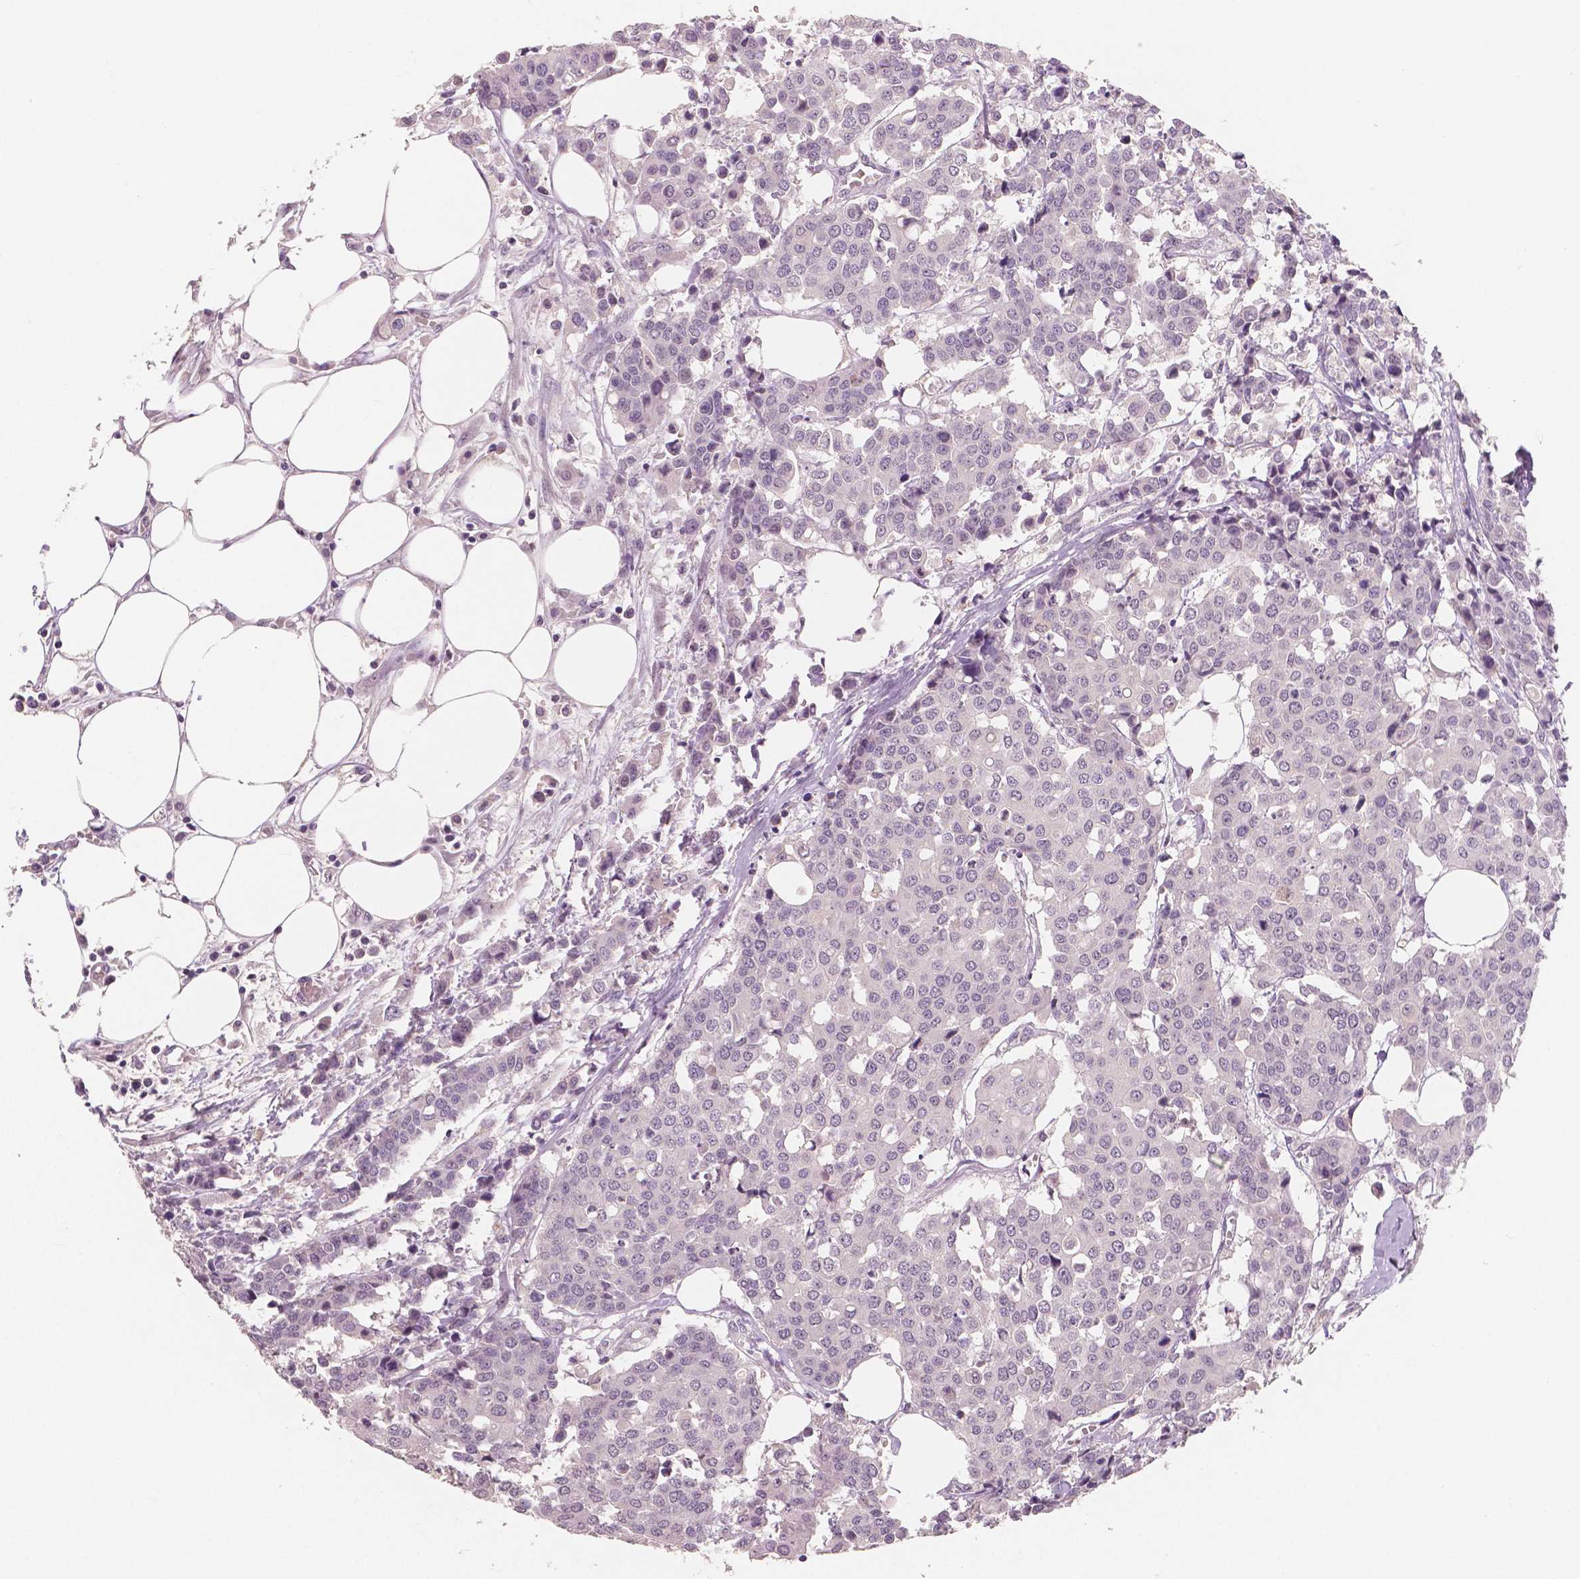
{"staining": {"intensity": "negative", "quantity": "none", "location": "none"}, "tissue": "carcinoid", "cell_type": "Tumor cells", "image_type": "cancer", "snomed": [{"axis": "morphology", "description": "Carcinoid, malignant, NOS"}, {"axis": "topography", "description": "Colon"}], "caption": "Tumor cells are negative for protein expression in human carcinoid (malignant).", "gene": "RNASE7", "patient": {"sex": "male", "age": 81}}